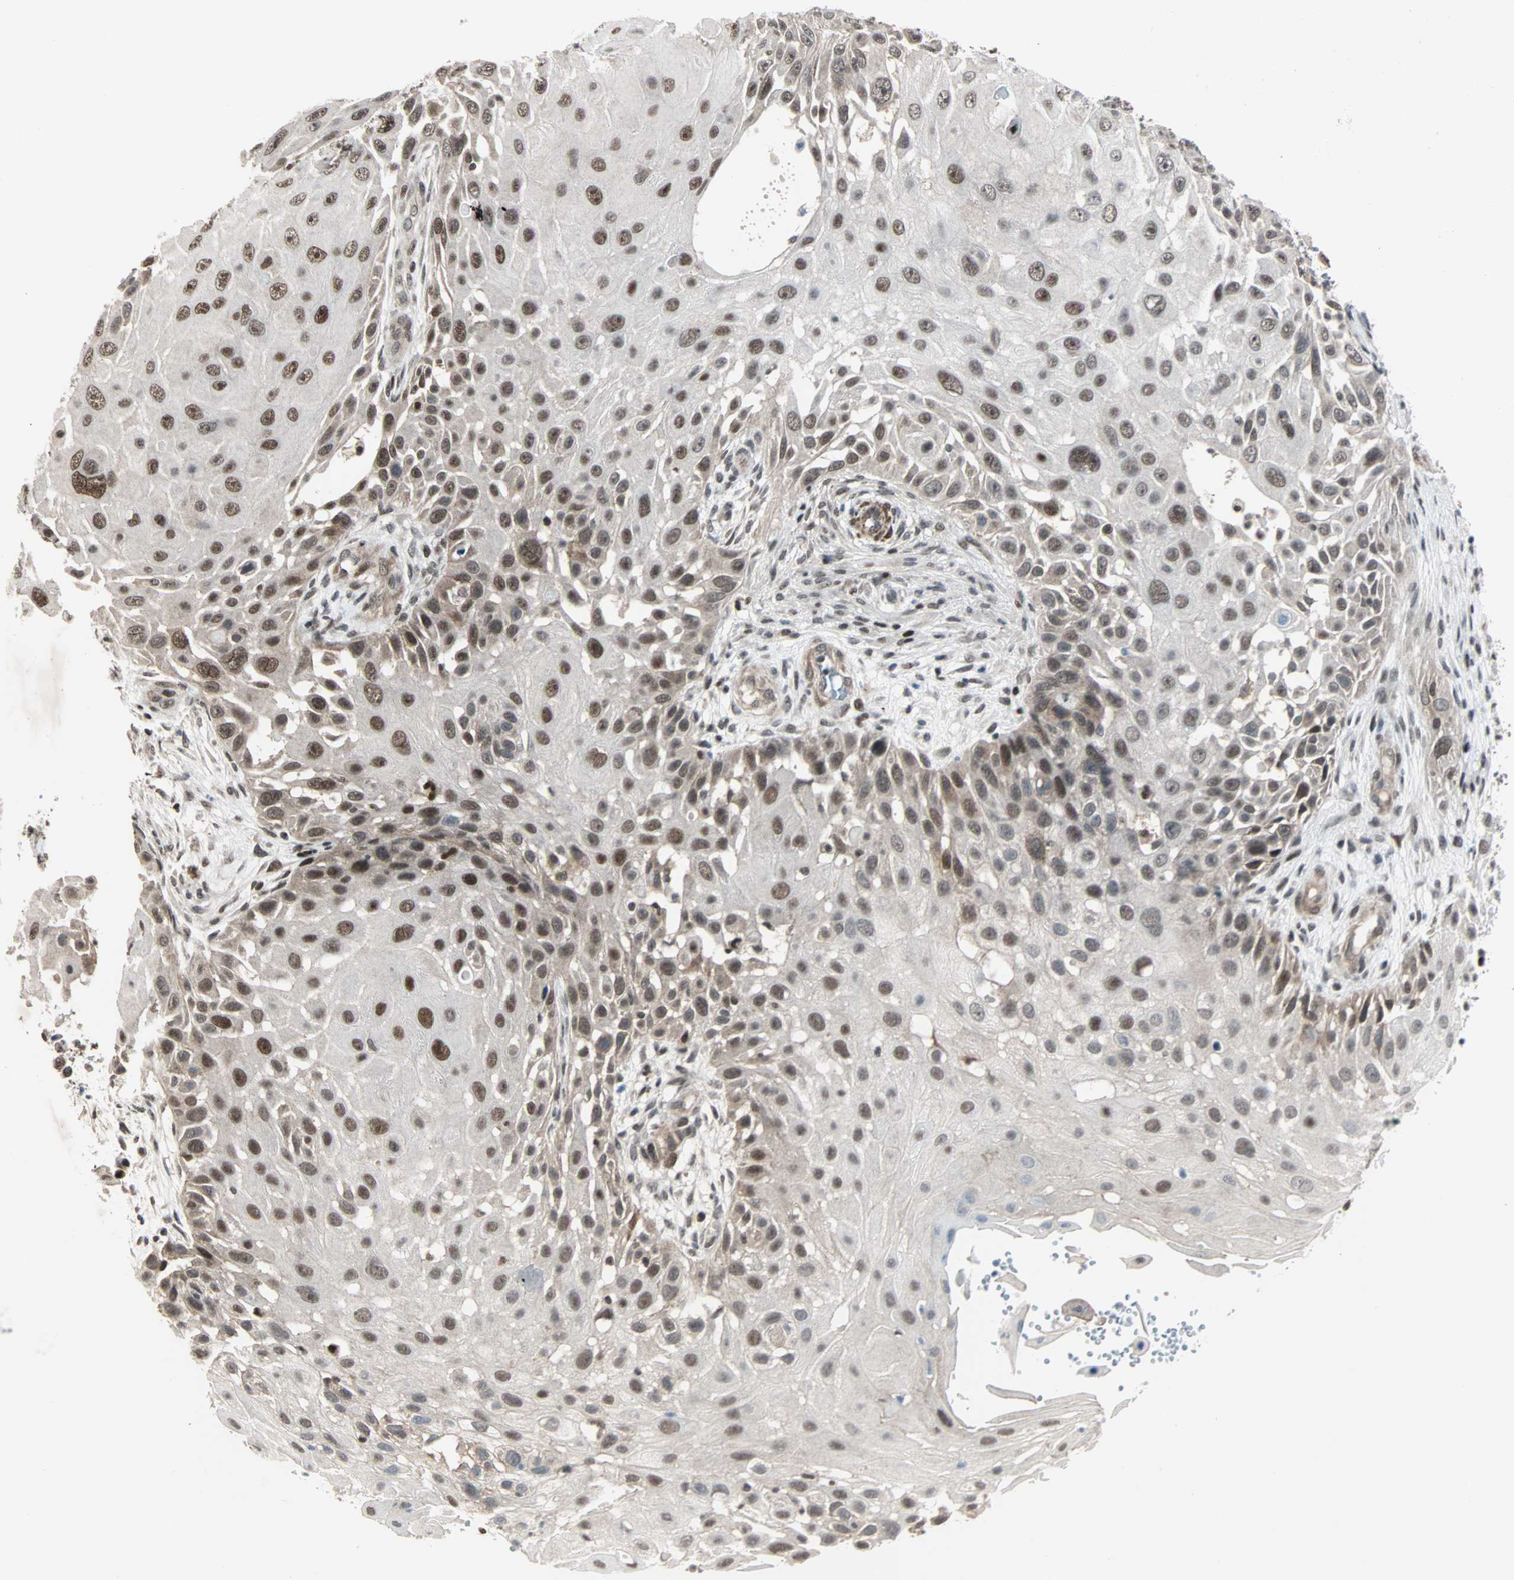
{"staining": {"intensity": "moderate", "quantity": ">75%", "location": "nuclear"}, "tissue": "skin cancer", "cell_type": "Tumor cells", "image_type": "cancer", "snomed": [{"axis": "morphology", "description": "Squamous cell carcinoma, NOS"}, {"axis": "topography", "description": "Skin"}], "caption": "IHC of skin cancer exhibits medium levels of moderate nuclear positivity in approximately >75% of tumor cells. (DAB IHC, brown staining for protein, blue staining for nuclei).", "gene": "CBX4", "patient": {"sex": "female", "age": 44}}